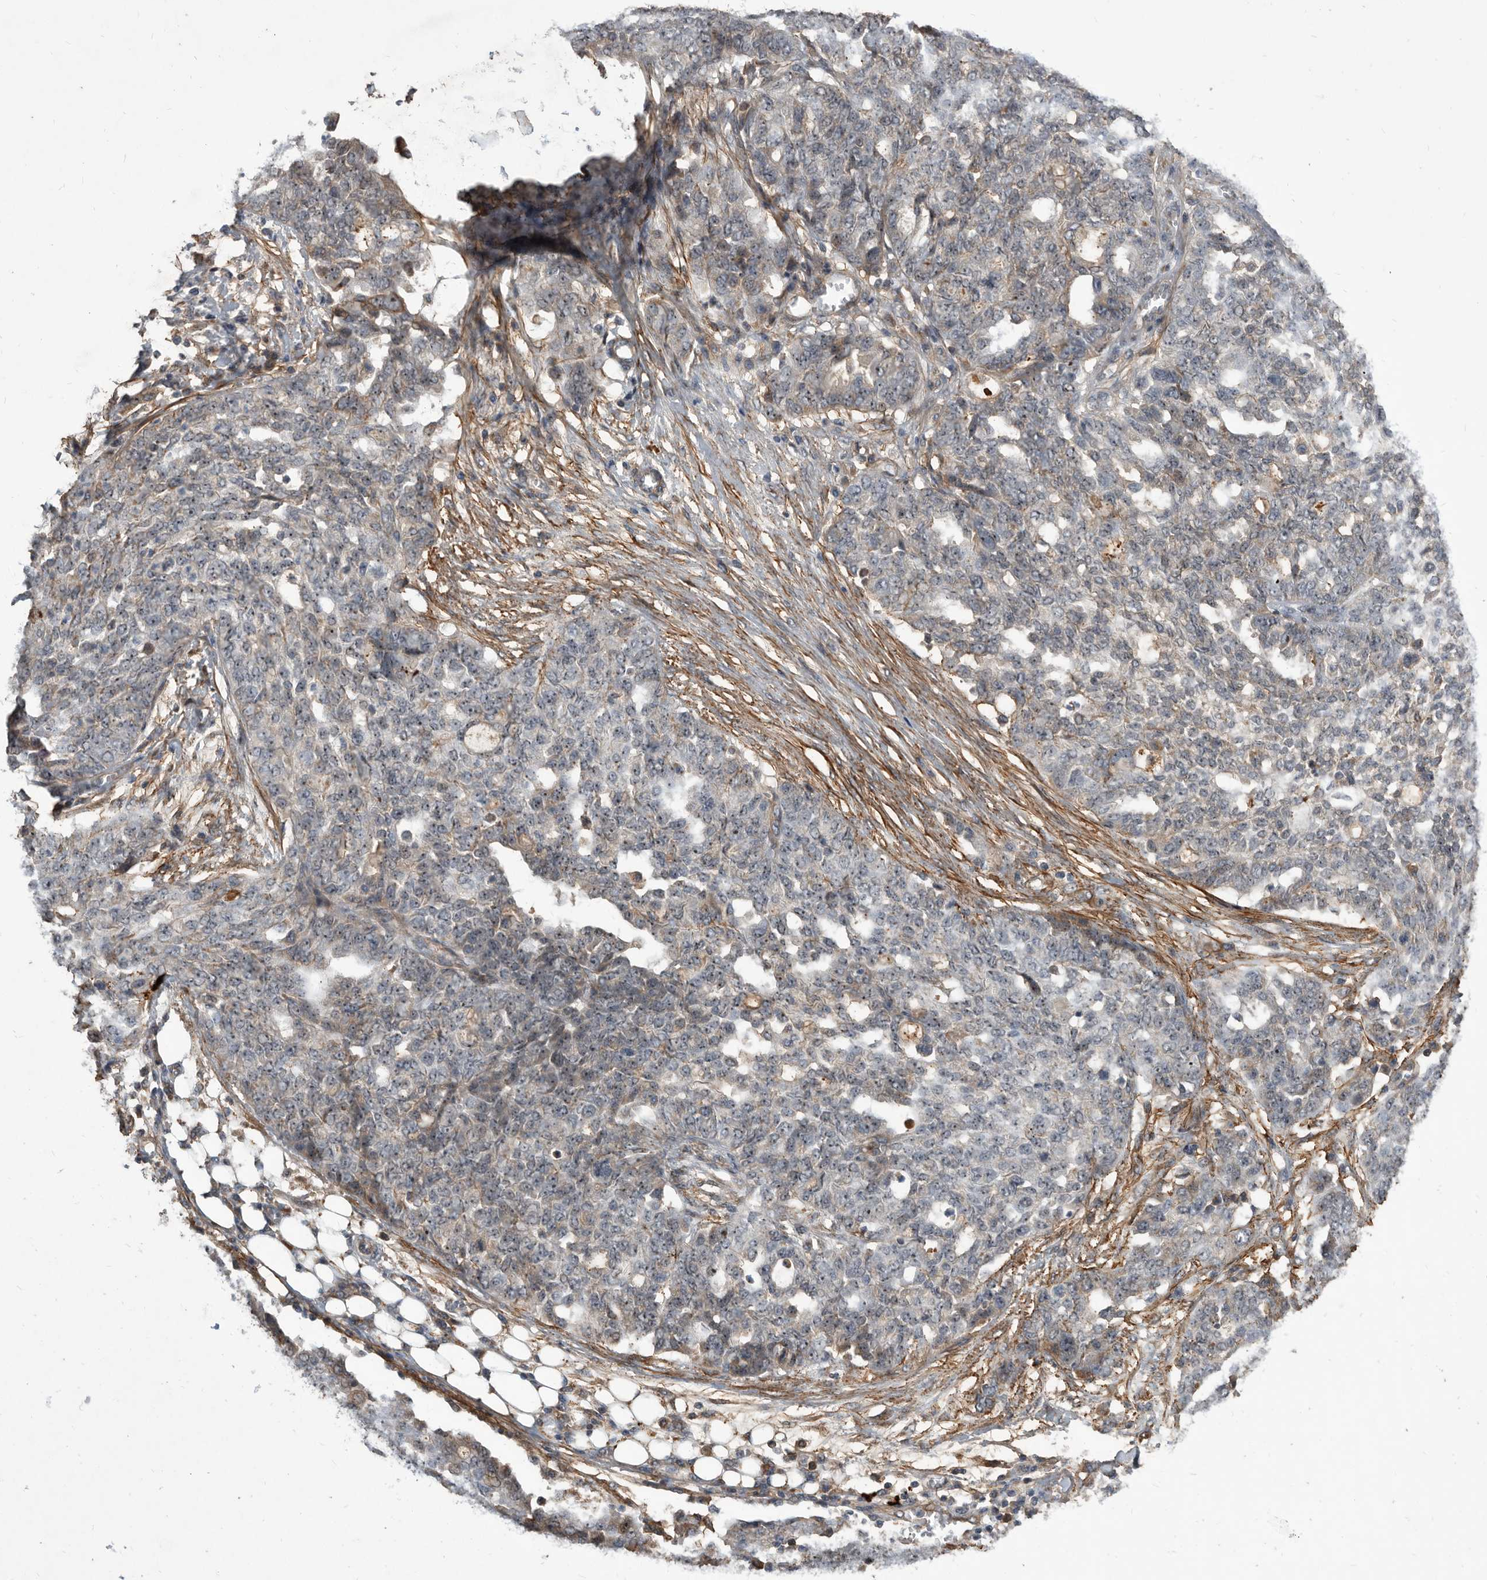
{"staining": {"intensity": "weak", "quantity": "25%-75%", "location": "cytoplasmic/membranous"}, "tissue": "ovarian cancer", "cell_type": "Tumor cells", "image_type": "cancer", "snomed": [{"axis": "morphology", "description": "Cystadenocarcinoma, serous, NOS"}, {"axis": "topography", "description": "Soft tissue"}, {"axis": "topography", "description": "Ovary"}], "caption": "This histopathology image exhibits immunohistochemistry (IHC) staining of human ovarian cancer, with low weak cytoplasmic/membranous expression in approximately 25%-75% of tumor cells.", "gene": "PI15", "patient": {"sex": "female", "age": 57}}